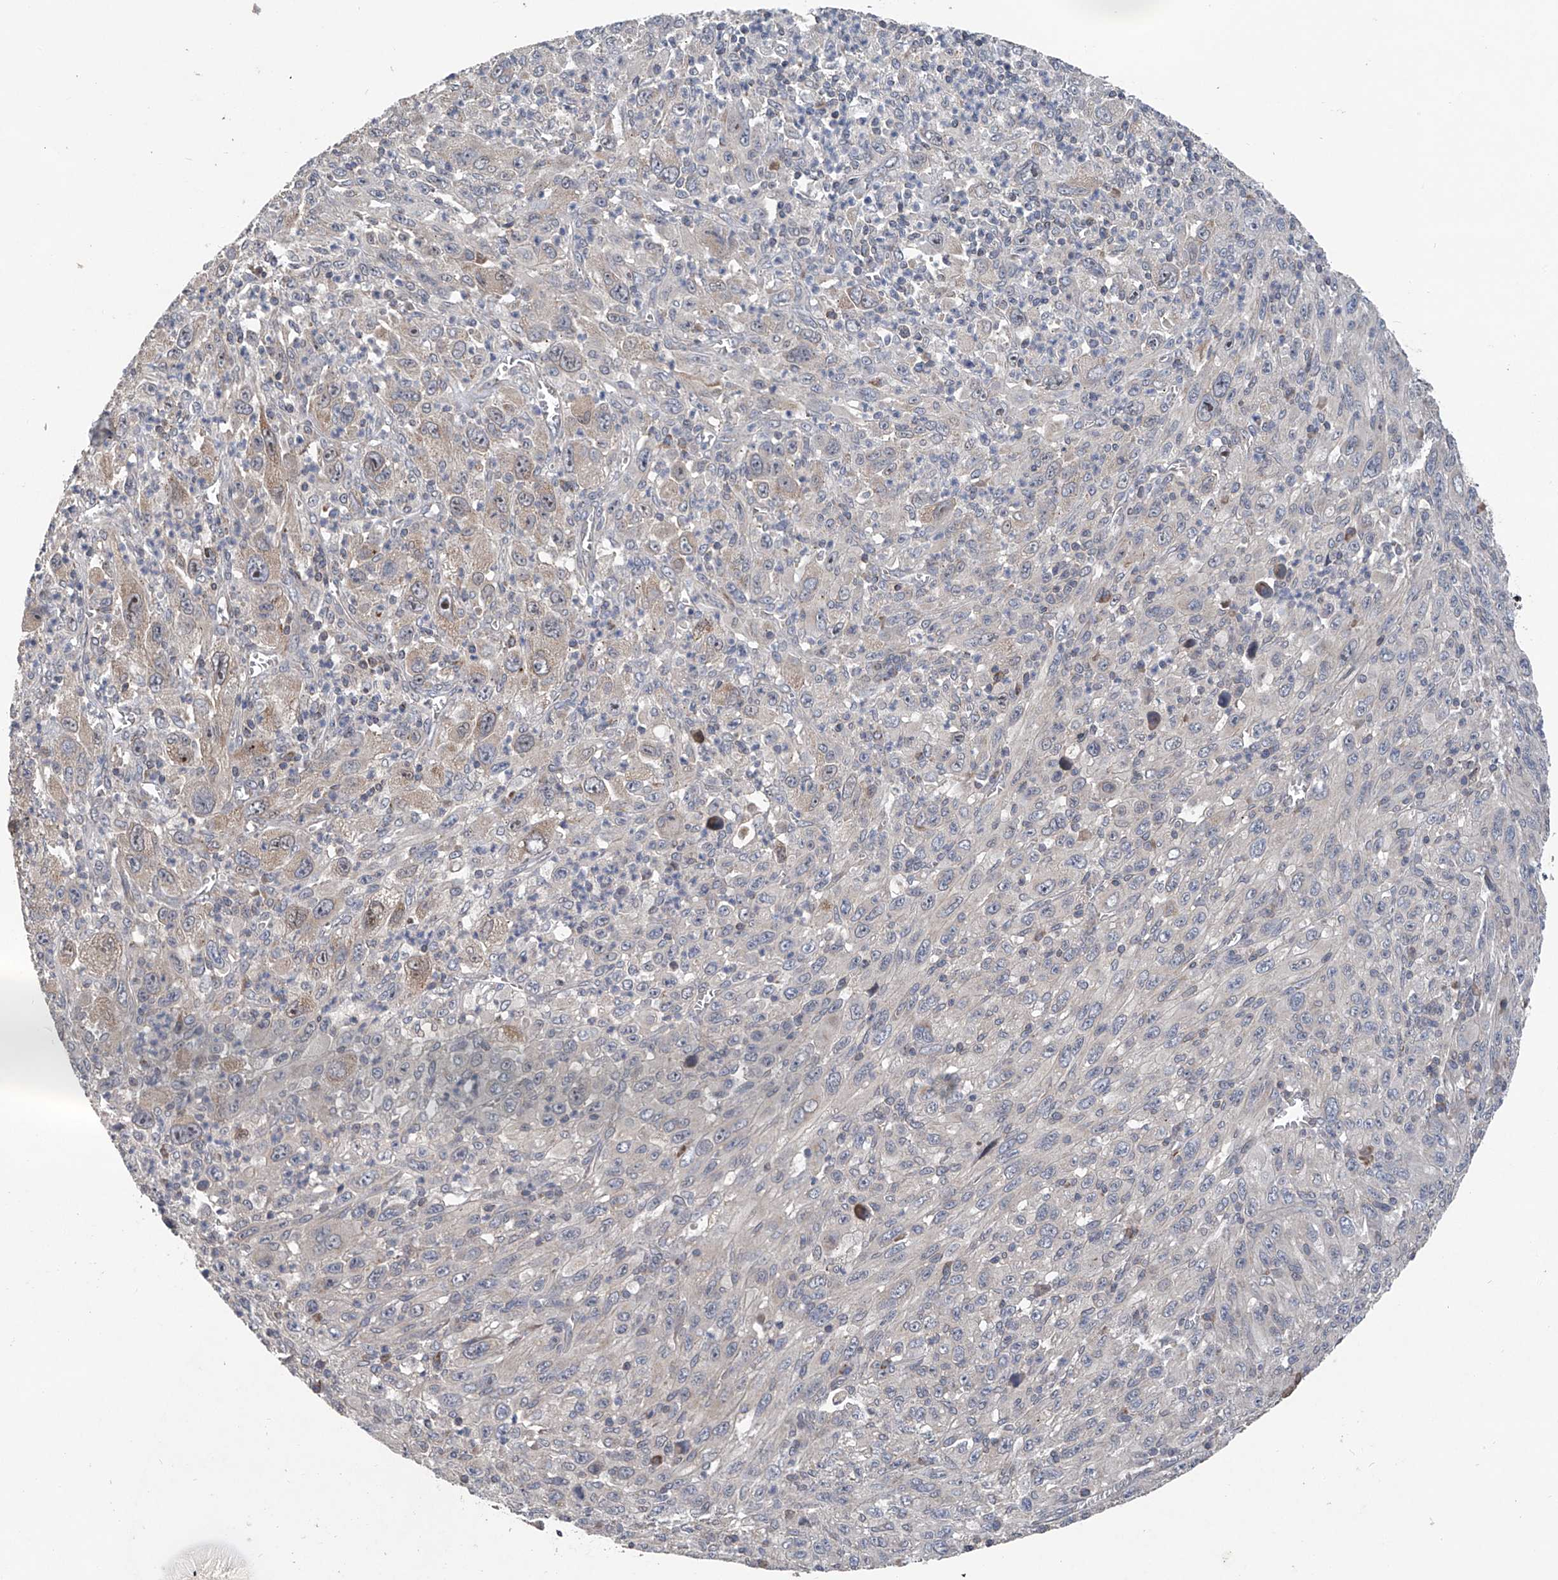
{"staining": {"intensity": "weak", "quantity": "<25%", "location": "cytoplasmic/membranous"}, "tissue": "melanoma", "cell_type": "Tumor cells", "image_type": "cancer", "snomed": [{"axis": "morphology", "description": "Malignant melanoma, Metastatic site"}, {"axis": "topography", "description": "Skin"}], "caption": "An image of human malignant melanoma (metastatic site) is negative for staining in tumor cells.", "gene": "BCKDHB", "patient": {"sex": "female", "age": 56}}